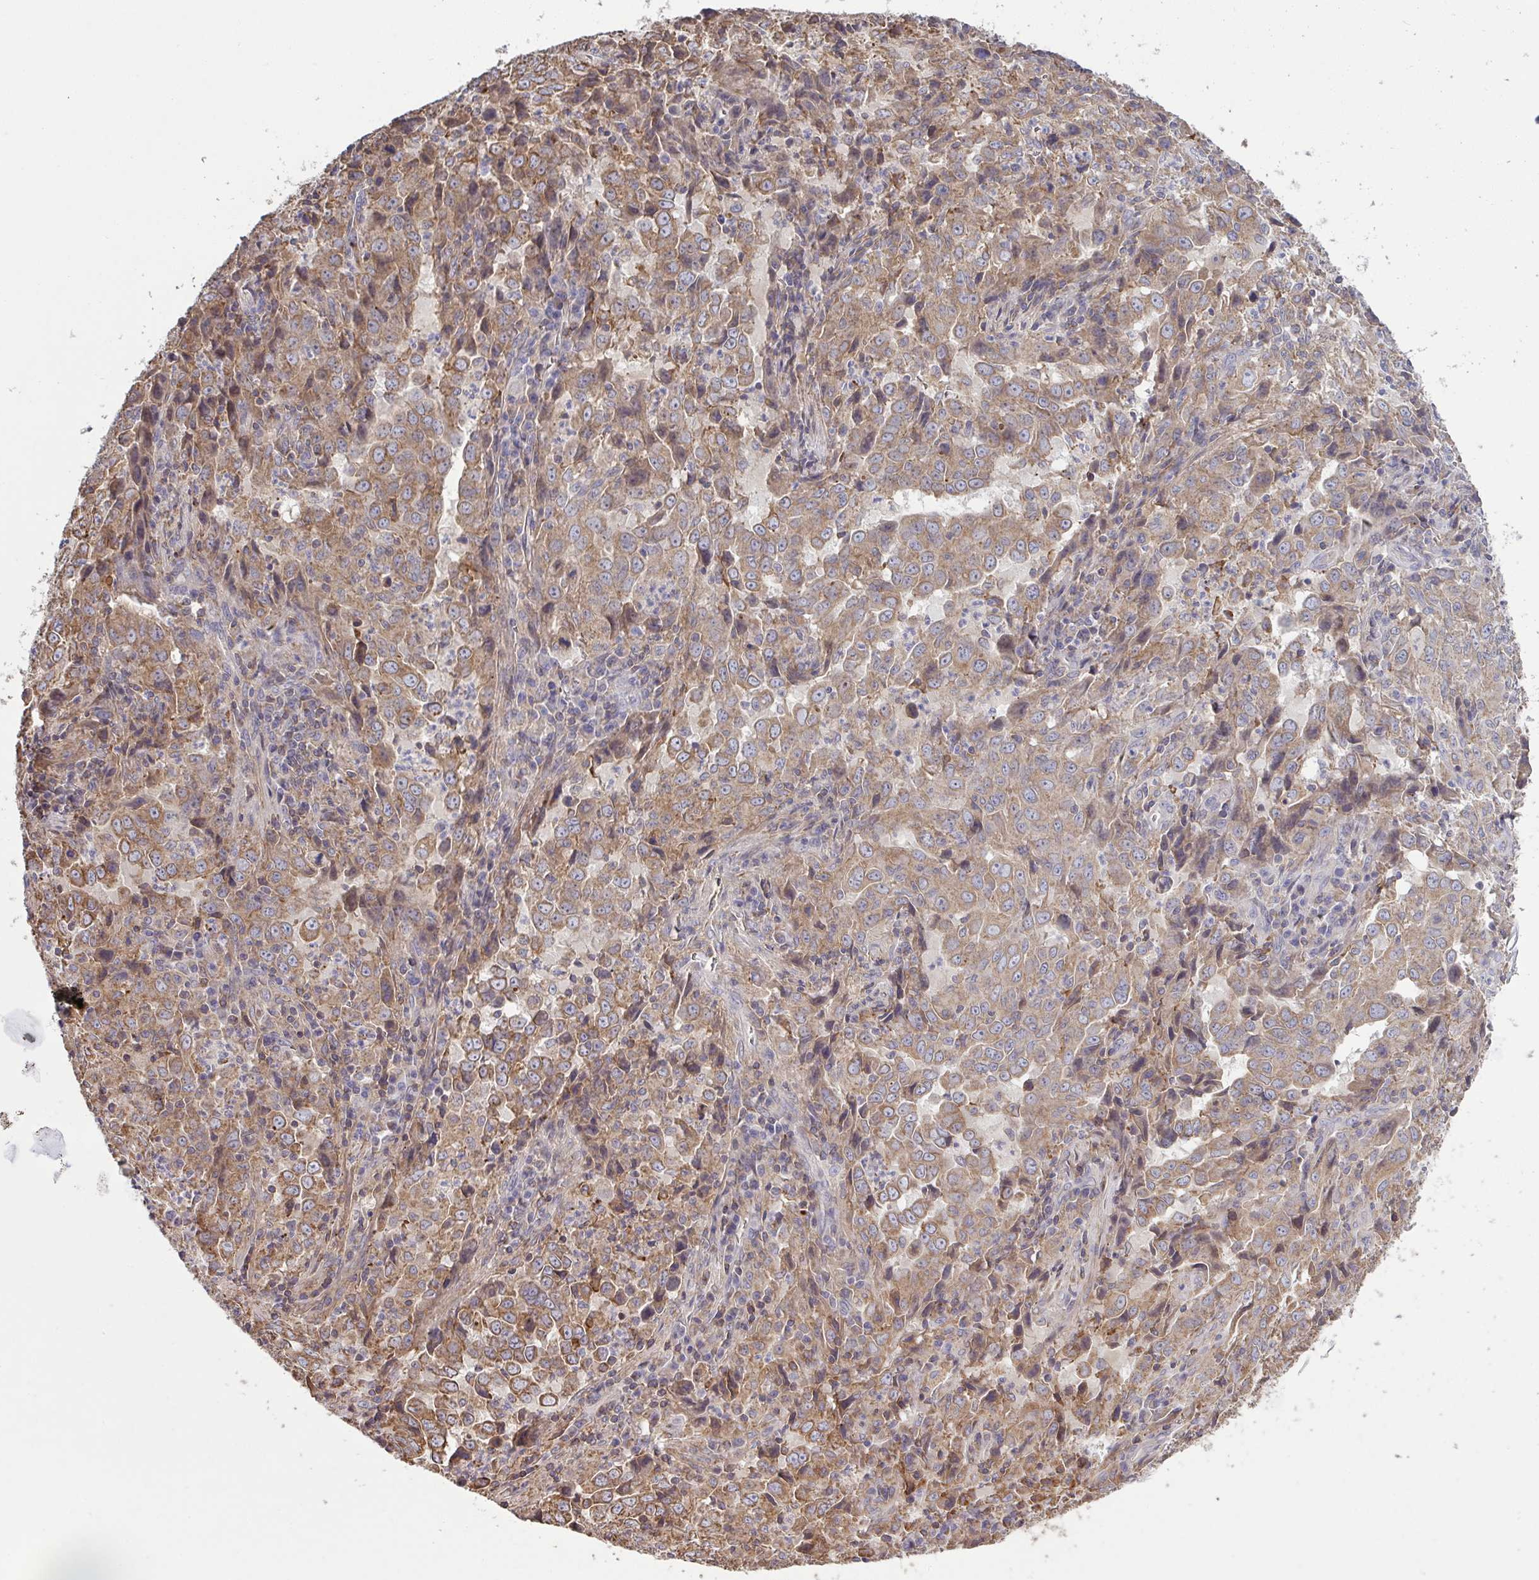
{"staining": {"intensity": "moderate", "quantity": ">75%", "location": "cytoplasmic/membranous"}, "tissue": "lung cancer", "cell_type": "Tumor cells", "image_type": "cancer", "snomed": [{"axis": "morphology", "description": "Adenocarcinoma, NOS"}, {"axis": "topography", "description": "Lung"}], "caption": "Protein expression analysis of human lung adenocarcinoma reveals moderate cytoplasmic/membranous expression in approximately >75% of tumor cells. The protein is shown in brown color, while the nuclei are stained blue.", "gene": "PPM1H", "patient": {"sex": "male", "age": 67}}